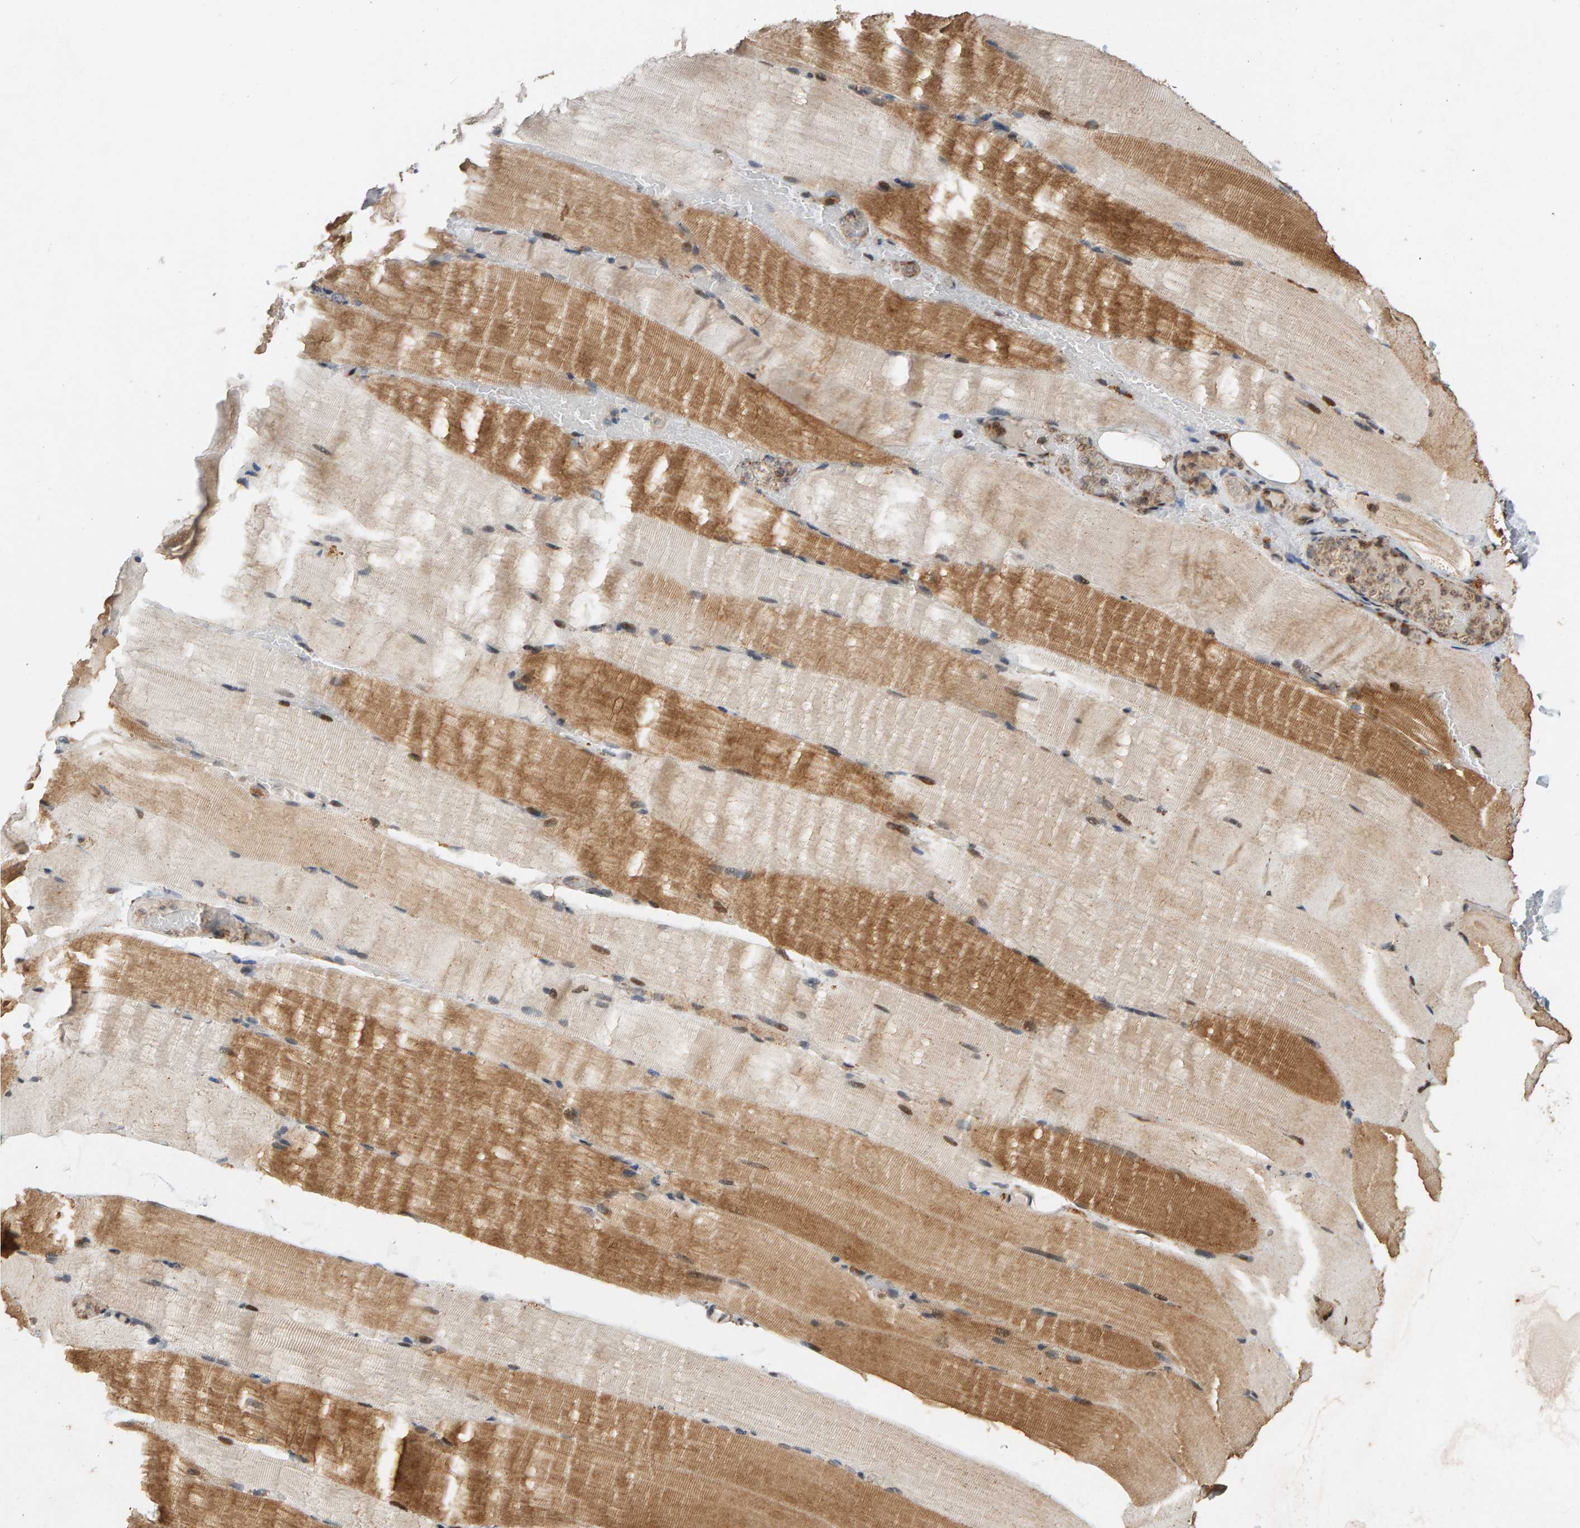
{"staining": {"intensity": "moderate", "quantity": ">75%", "location": "cytoplasmic/membranous,nuclear"}, "tissue": "skeletal muscle", "cell_type": "Myocytes", "image_type": "normal", "snomed": [{"axis": "morphology", "description": "Normal tissue, NOS"}, {"axis": "topography", "description": "Skeletal muscle"}, {"axis": "topography", "description": "Parathyroid gland"}], "caption": "Myocytes reveal medium levels of moderate cytoplasmic/membranous,nuclear positivity in approximately >75% of cells in unremarkable skeletal muscle.", "gene": "GSTK1", "patient": {"sex": "female", "age": 37}}